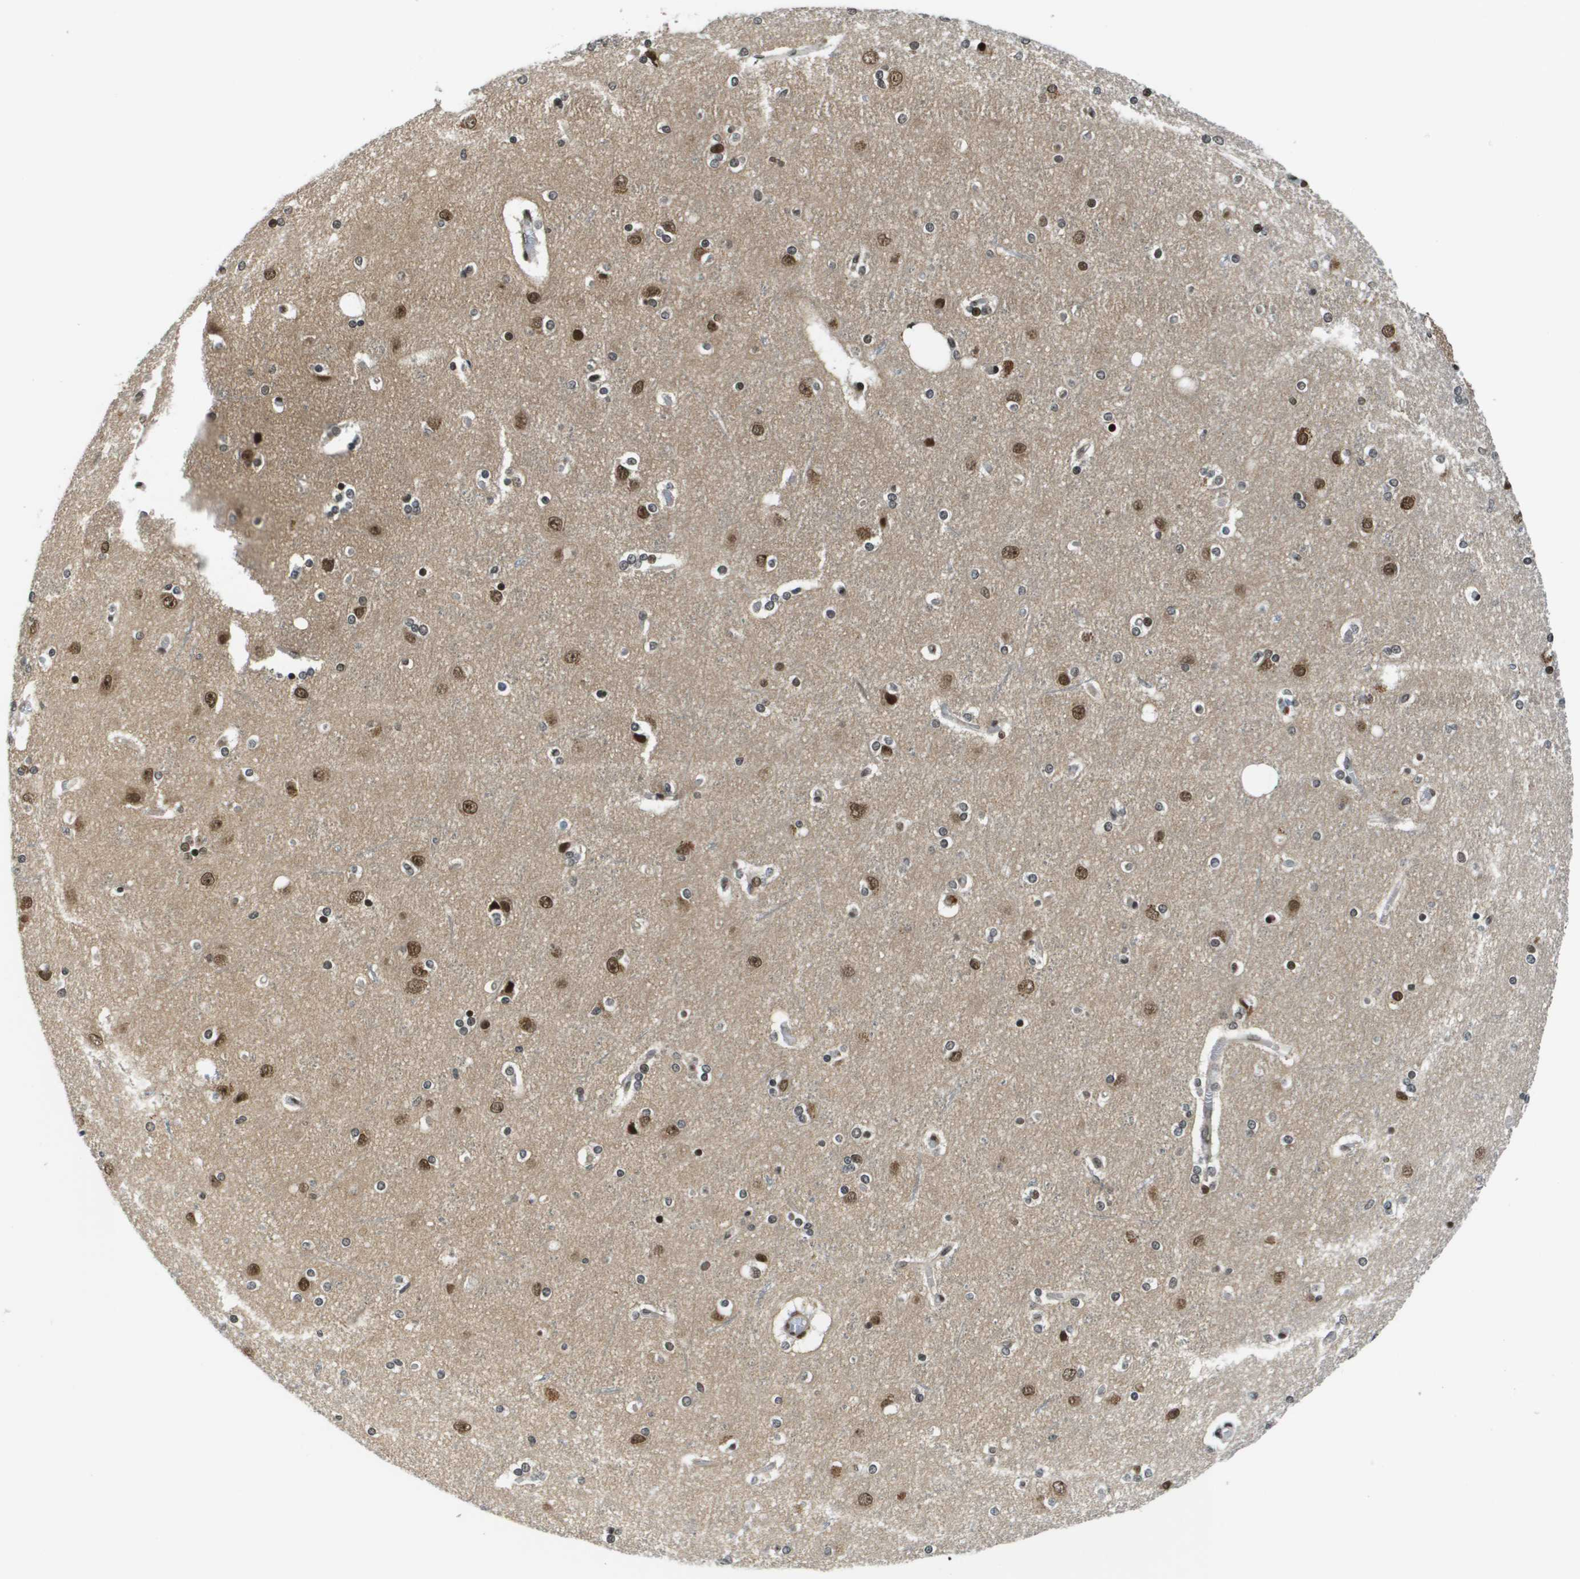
{"staining": {"intensity": "moderate", "quantity": ">75%", "location": "nuclear"}, "tissue": "cerebral cortex", "cell_type": "Endothelial cells", "image_type": "normal", "snomed": [{"axis": "morphology", "description": "Normal tissue, NOS"}, {"axis": "topography", "description": "Cerebral cortex"}], "caption": "Cerebral cortex stained for a protein (brown) demonstrates moderate nuclear positive expression in about >75% of endothelial cells.", "gene": "RECQL4", "patient": {"sex": "female", "age": 54}}